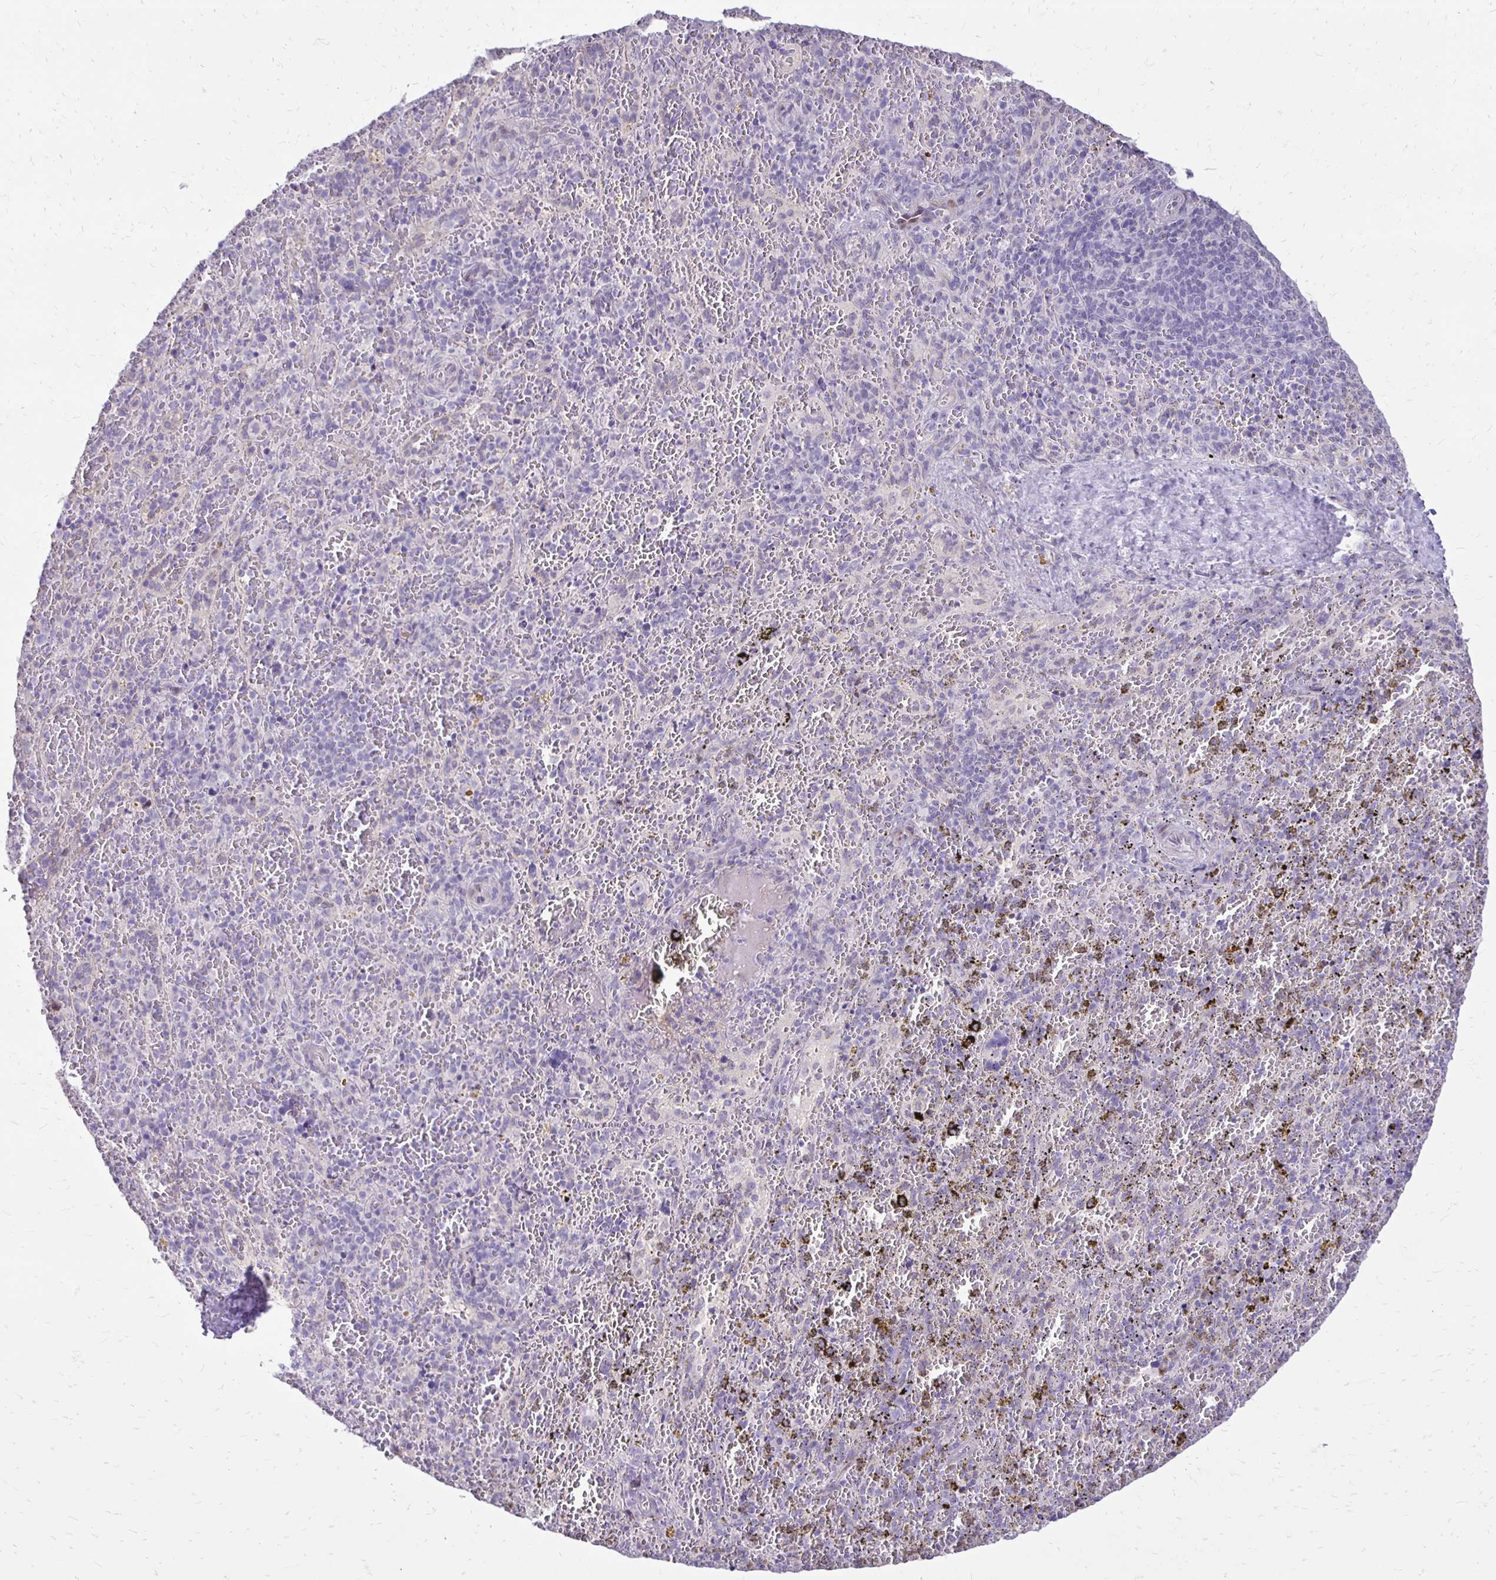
{"staining": {"intensity": "negative", "quantity": "none", "location": "none"}, "tissue": "spleen", "cell_type": "Cells in red pulp", "image_type": "normal", "snomed": [{"axis": "morphology", "description": "Normal tissue, NOS"}, {"axis": "topography", "description": "Spleen"}], "caption": "Cells in red pulp are negative for protein expression in normal human spleen.", "gene": "GAS2", "patient": {"sex": "female", "age": 50}}